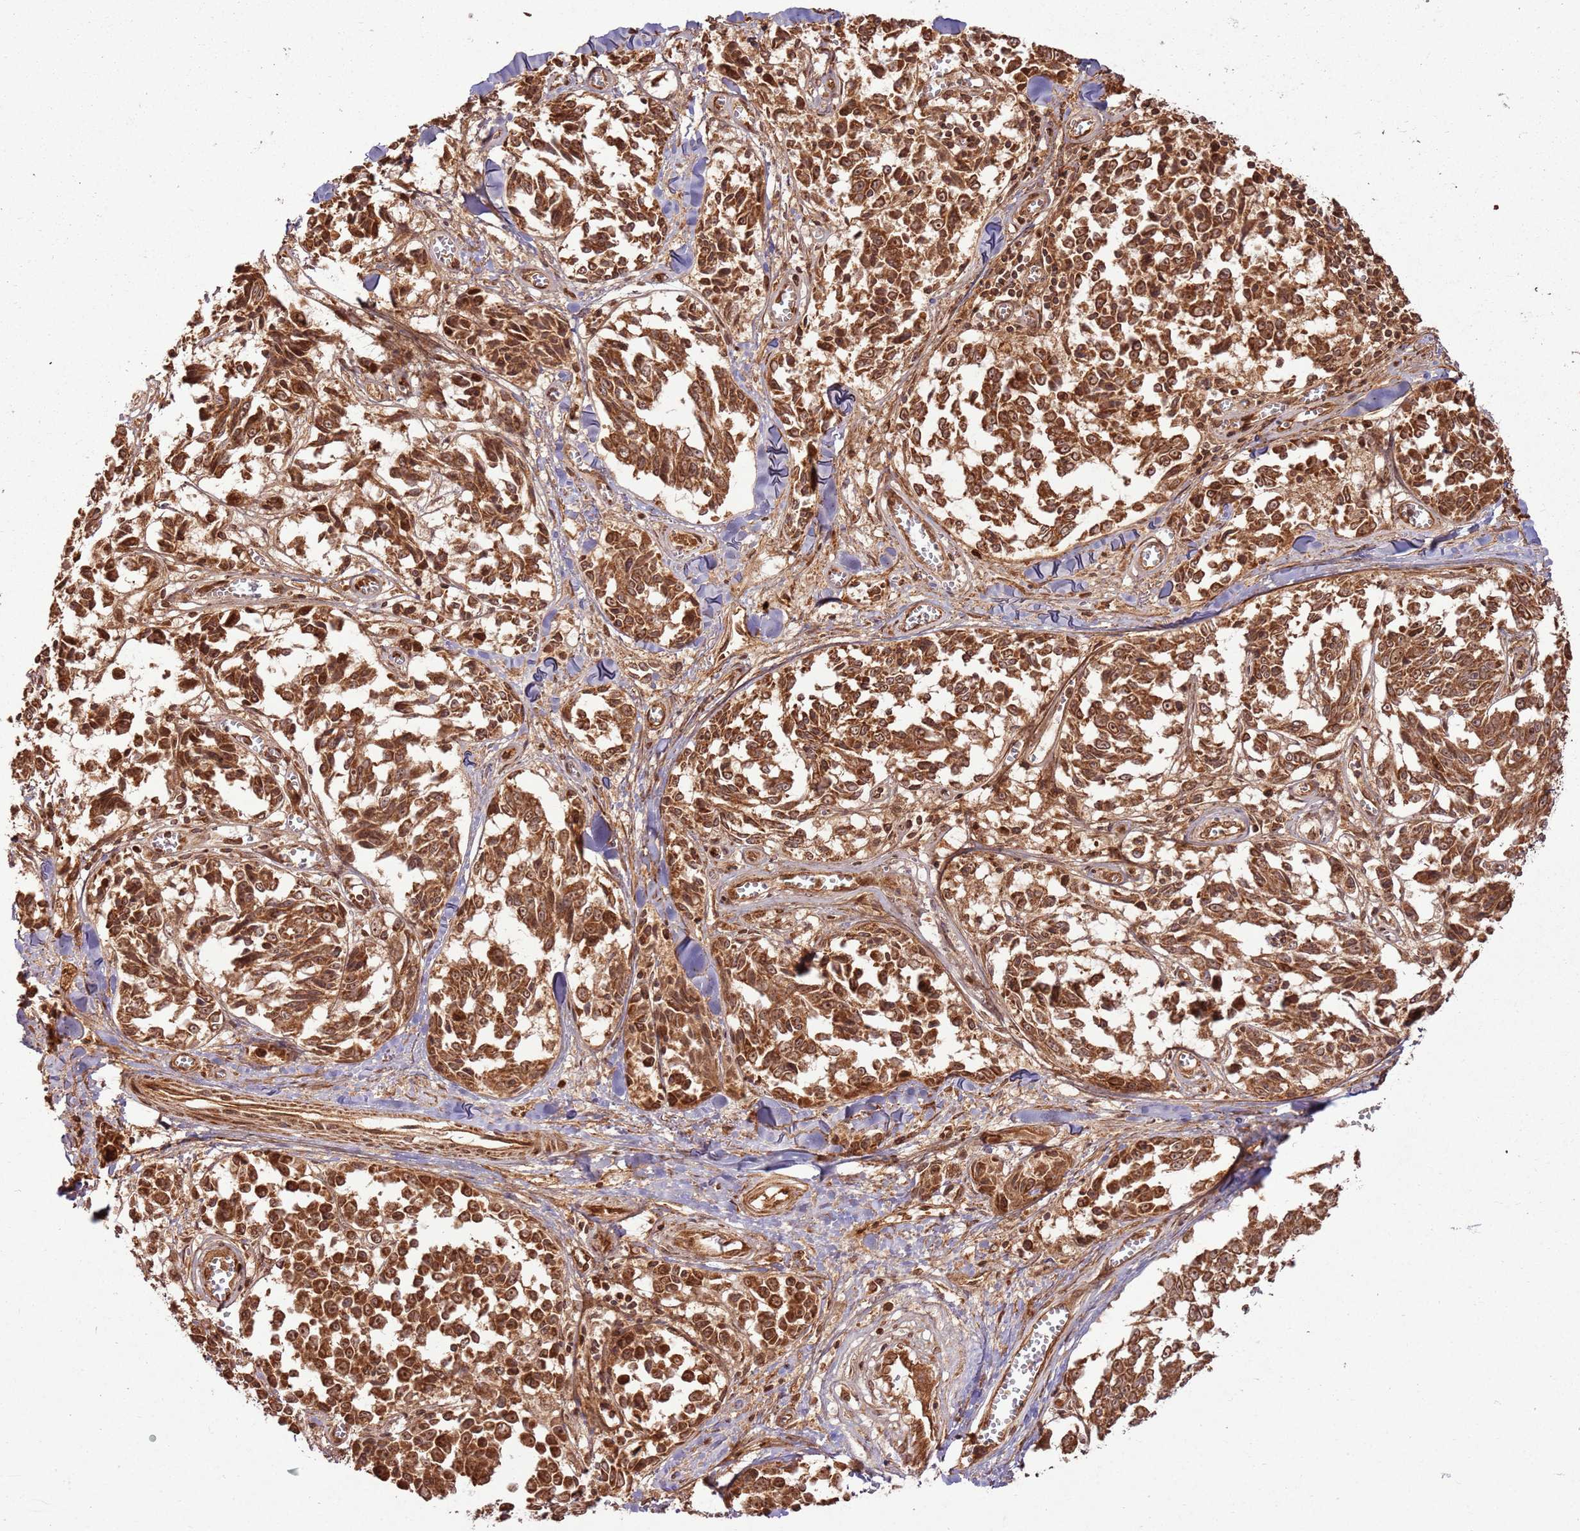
{"staining": {"intensity": "strong", "quantity": ">75%", "location": "cytoplasmic/membranous,nuclear"}, "tissue": "melanoma", "cell_type": "Tumor cells", "image_type": "cancer", "snomed": [{"axis": "morphology", "description": "Malignant melanoma, NOS"}, {"axis": "topography", "description": "Skin"}], "caption": "DAB (3,3'-diaminobenzidine) immunohistochemical staining of malignant melanoma exhibits strong cytoplasmic/membranous and nuclear protein staining in about >75% of tumor cells.", "gene": "TBC1D13", "patient": {"sex": "female", "age": 64}}